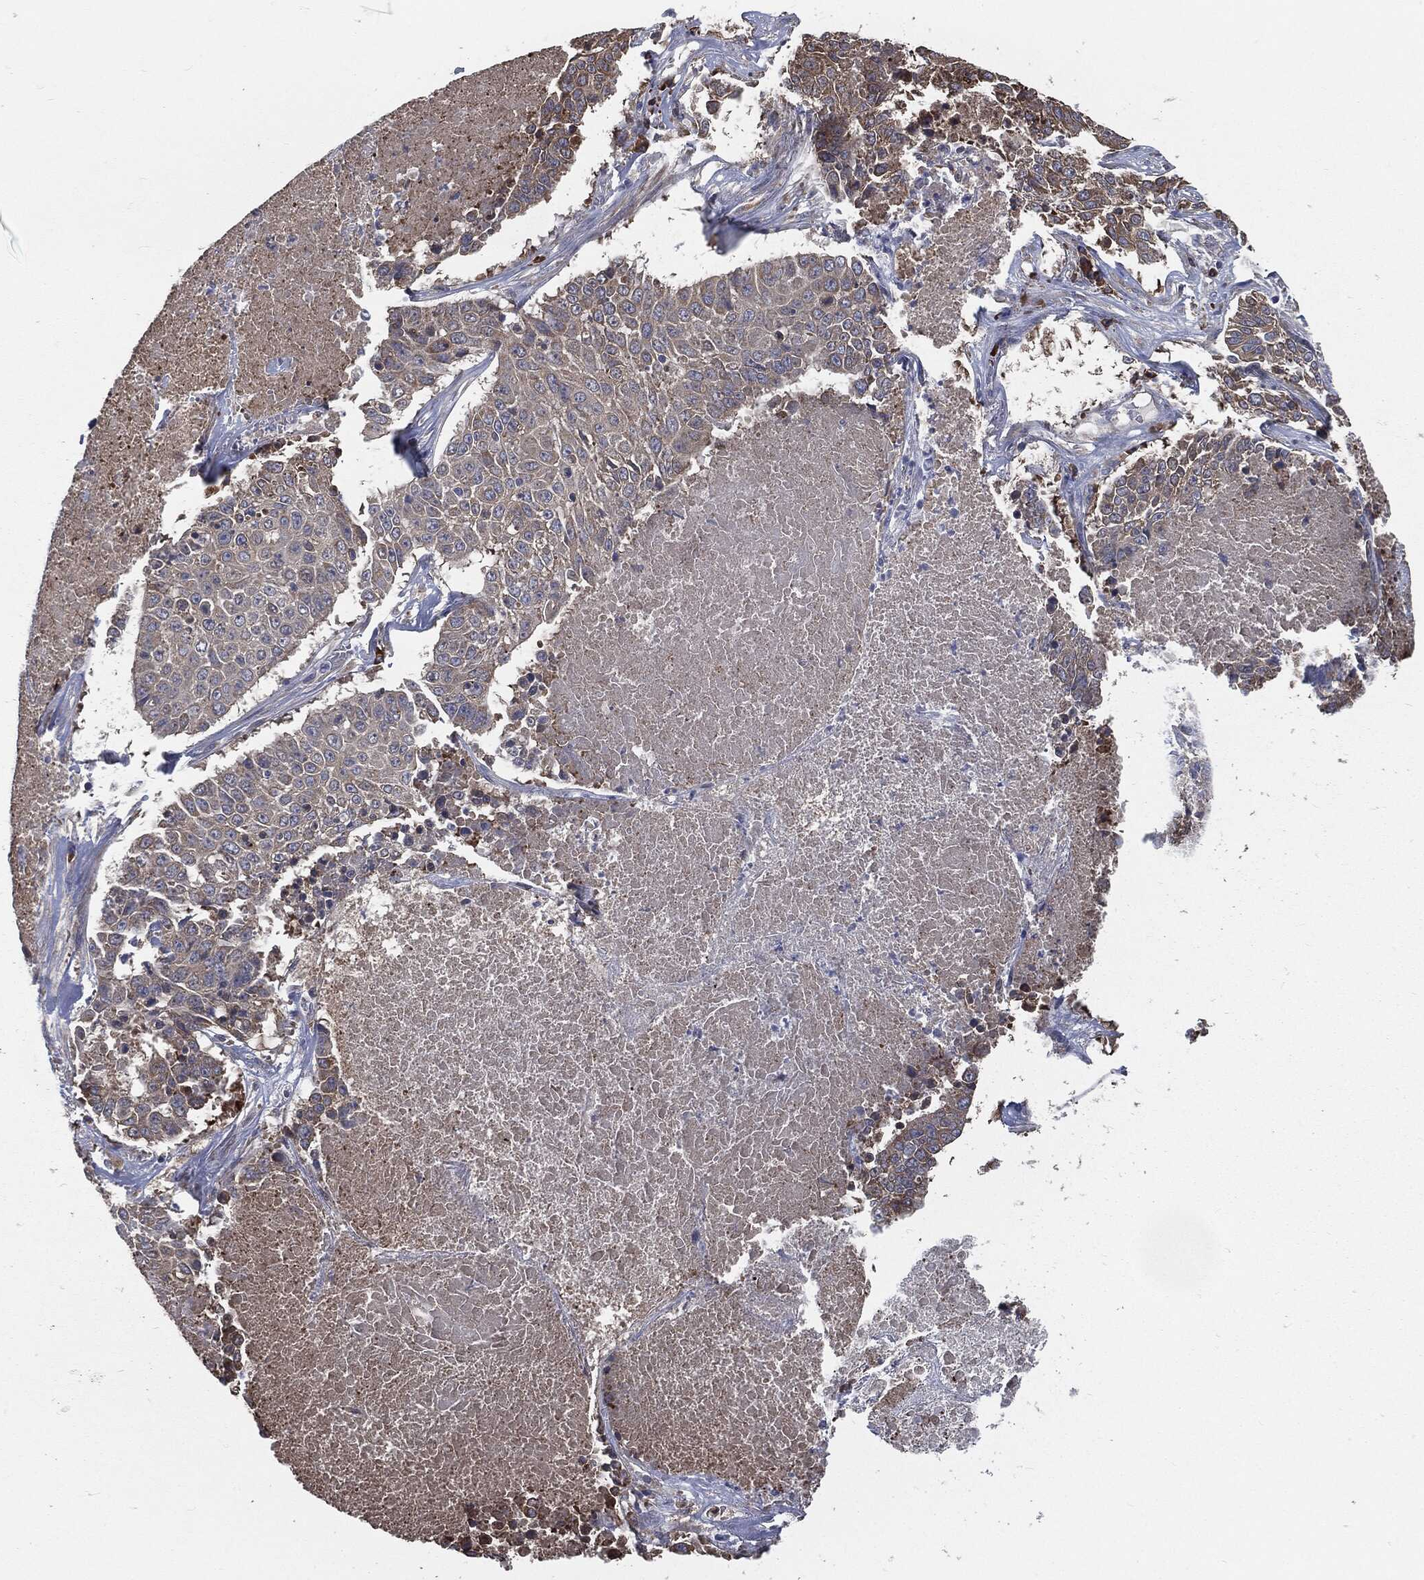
{"staining": {"intensity": "weak", "quantity": "25%-75%", "location": "cytoplasmic/membranous"}, "tissue": "lung cancer", "cell_type": "Tumor cells", "image_type": "cancer", "snomed": [{"axis": "morphology", "description": "Squamous cell carcinoma, NOS"}, {"axis": "topography", "description": "Lung"}], "caption": "Protein expression analysis of squamous cell carcinoma (lung) demonstrates weak cytoplasmic/membranous staining in approximately 25%-75% of tumor cells.", "gene": "PRDX4", "patient": {"sex": "male", "age": 64}}